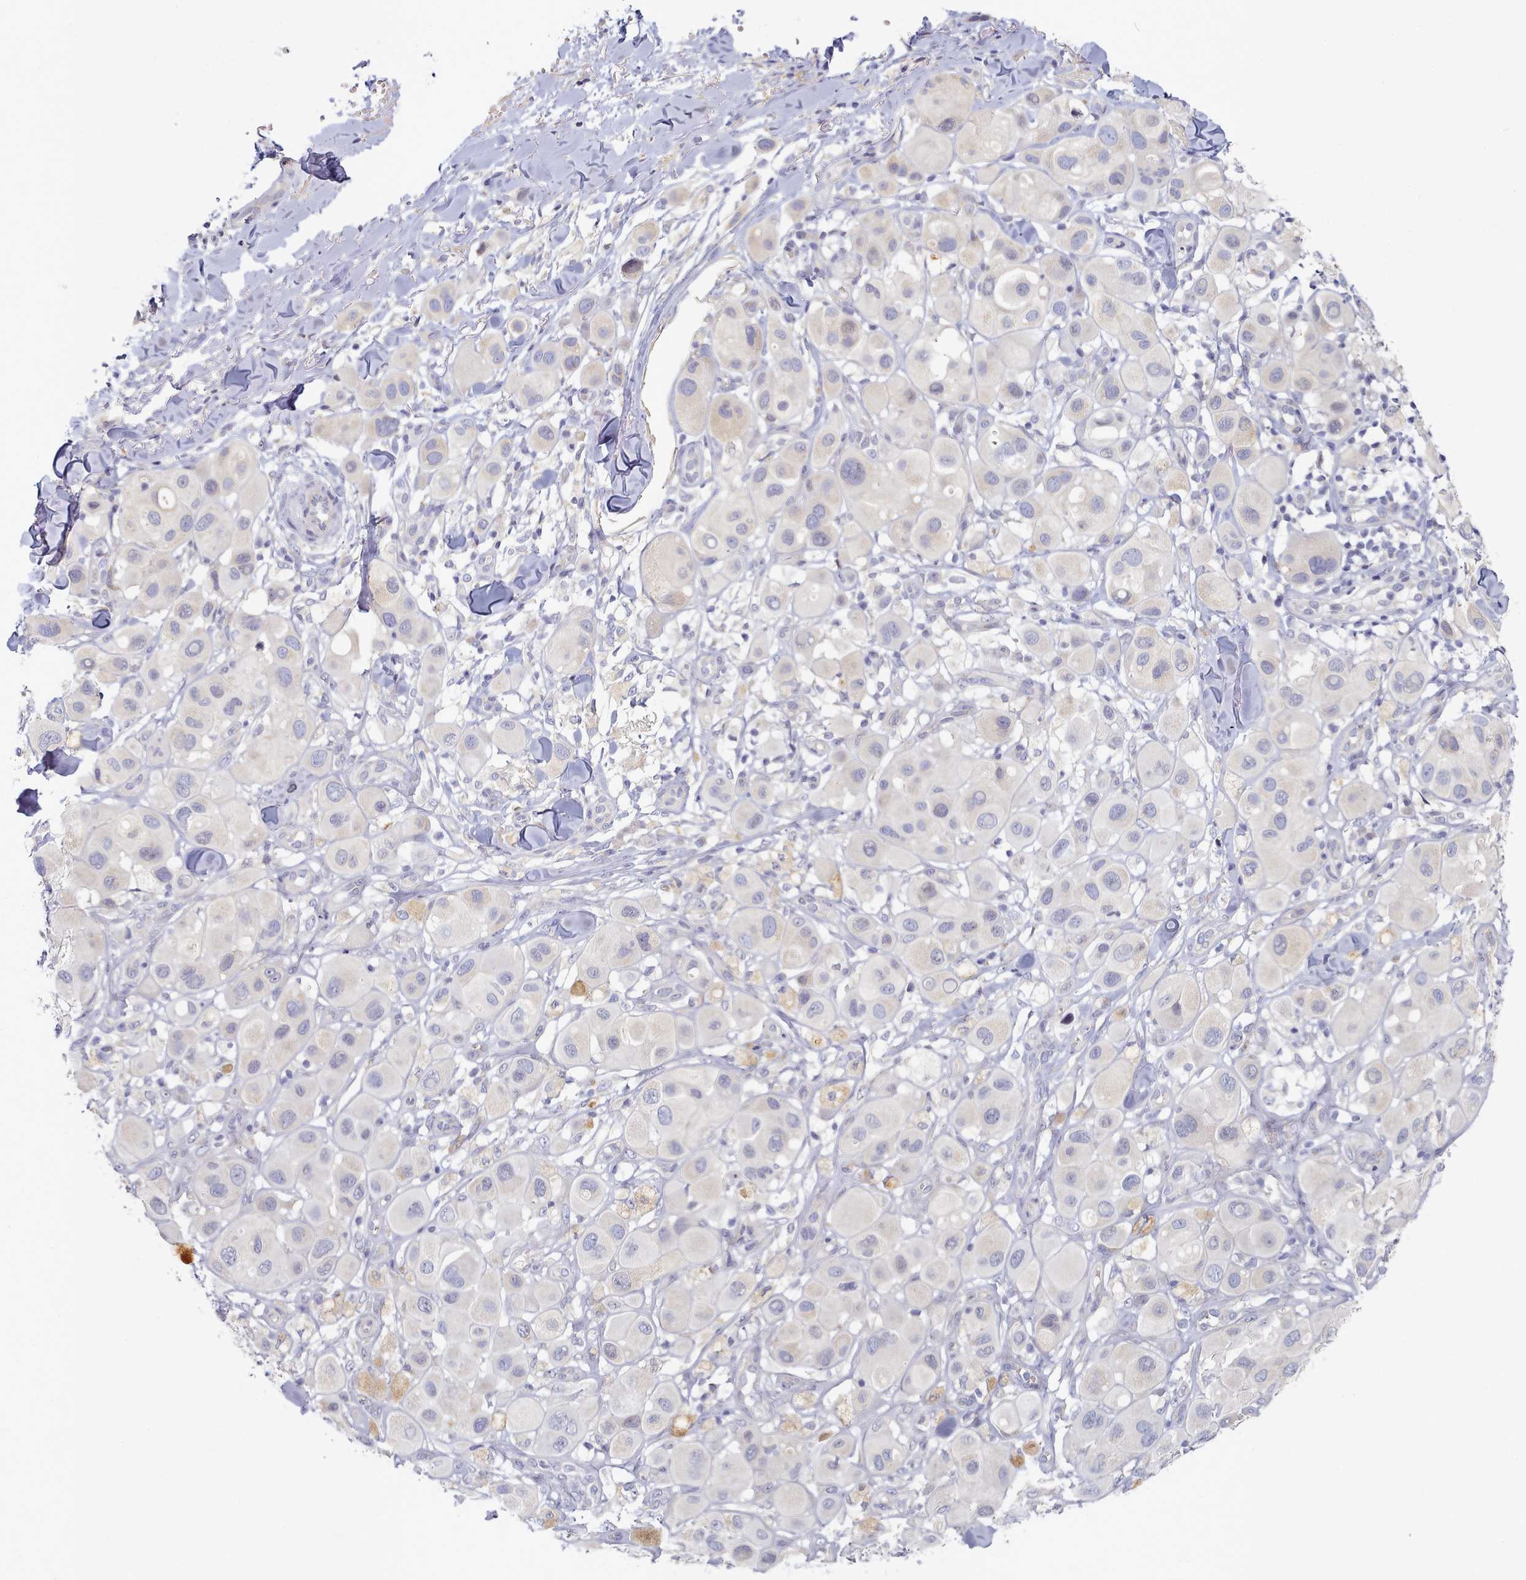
{"staining": {"intensity": "negative", "quantity": "none", "location": "none"}, "tissue": "melanoma", "cell_type": "Tumor cells", "image_type": "cancer", "snomed": [{"axis": "morphology", "description": "Malignant melanoma, Metastatic site"}, {"axis": "topography", "description": "Skin"}], "caption": "The photomicrograph displays no staining of tumor cells in melanoma. (Brightfield microscopy of DAB (3,3'-diaminobenzidine) immunohistochemistry (IHC) at high magnification).", "gene": "TYW1B", "patient": {"sex": "male", "age": 41}}